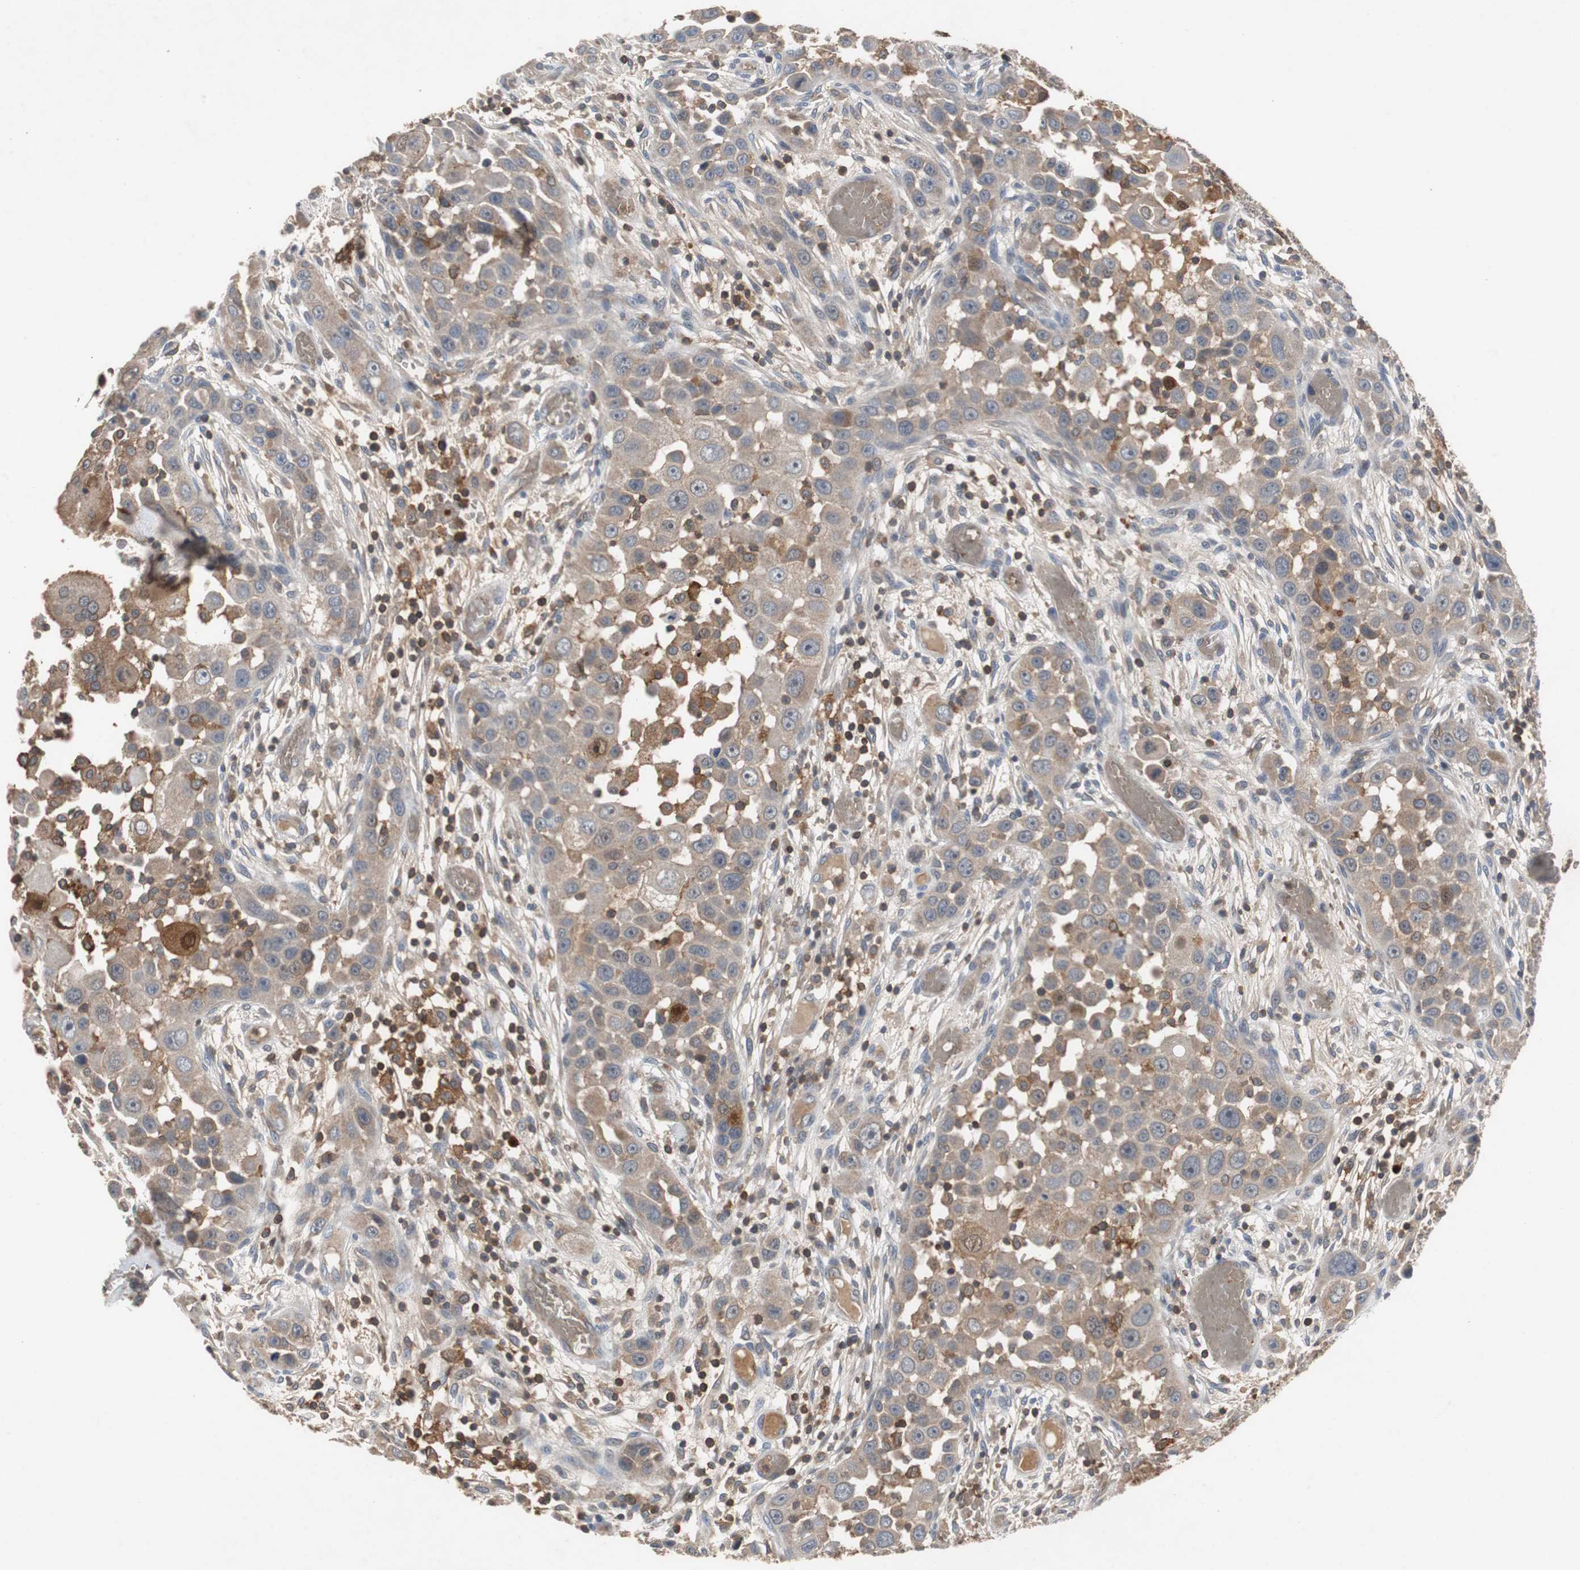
{"staining": {"intensity": "moderate", "quantity": ">75%", "location": "cytoplasmic/membranous"}, "tissue": "head and neck cancer", "cell_type": "Tumor cells", "image_type": "cancer", "snomed": [{"axis": "morphology", "description": "Carcinoma, NOS"}, {"axis": "topography", "description": "Head-Neck"}], "caption": "Human head and neck cancer stained with a protein marker reveals moderate staining in tumor cells.", "gene": "CALB2", "patient": {"sex": "male", "age": 87}}